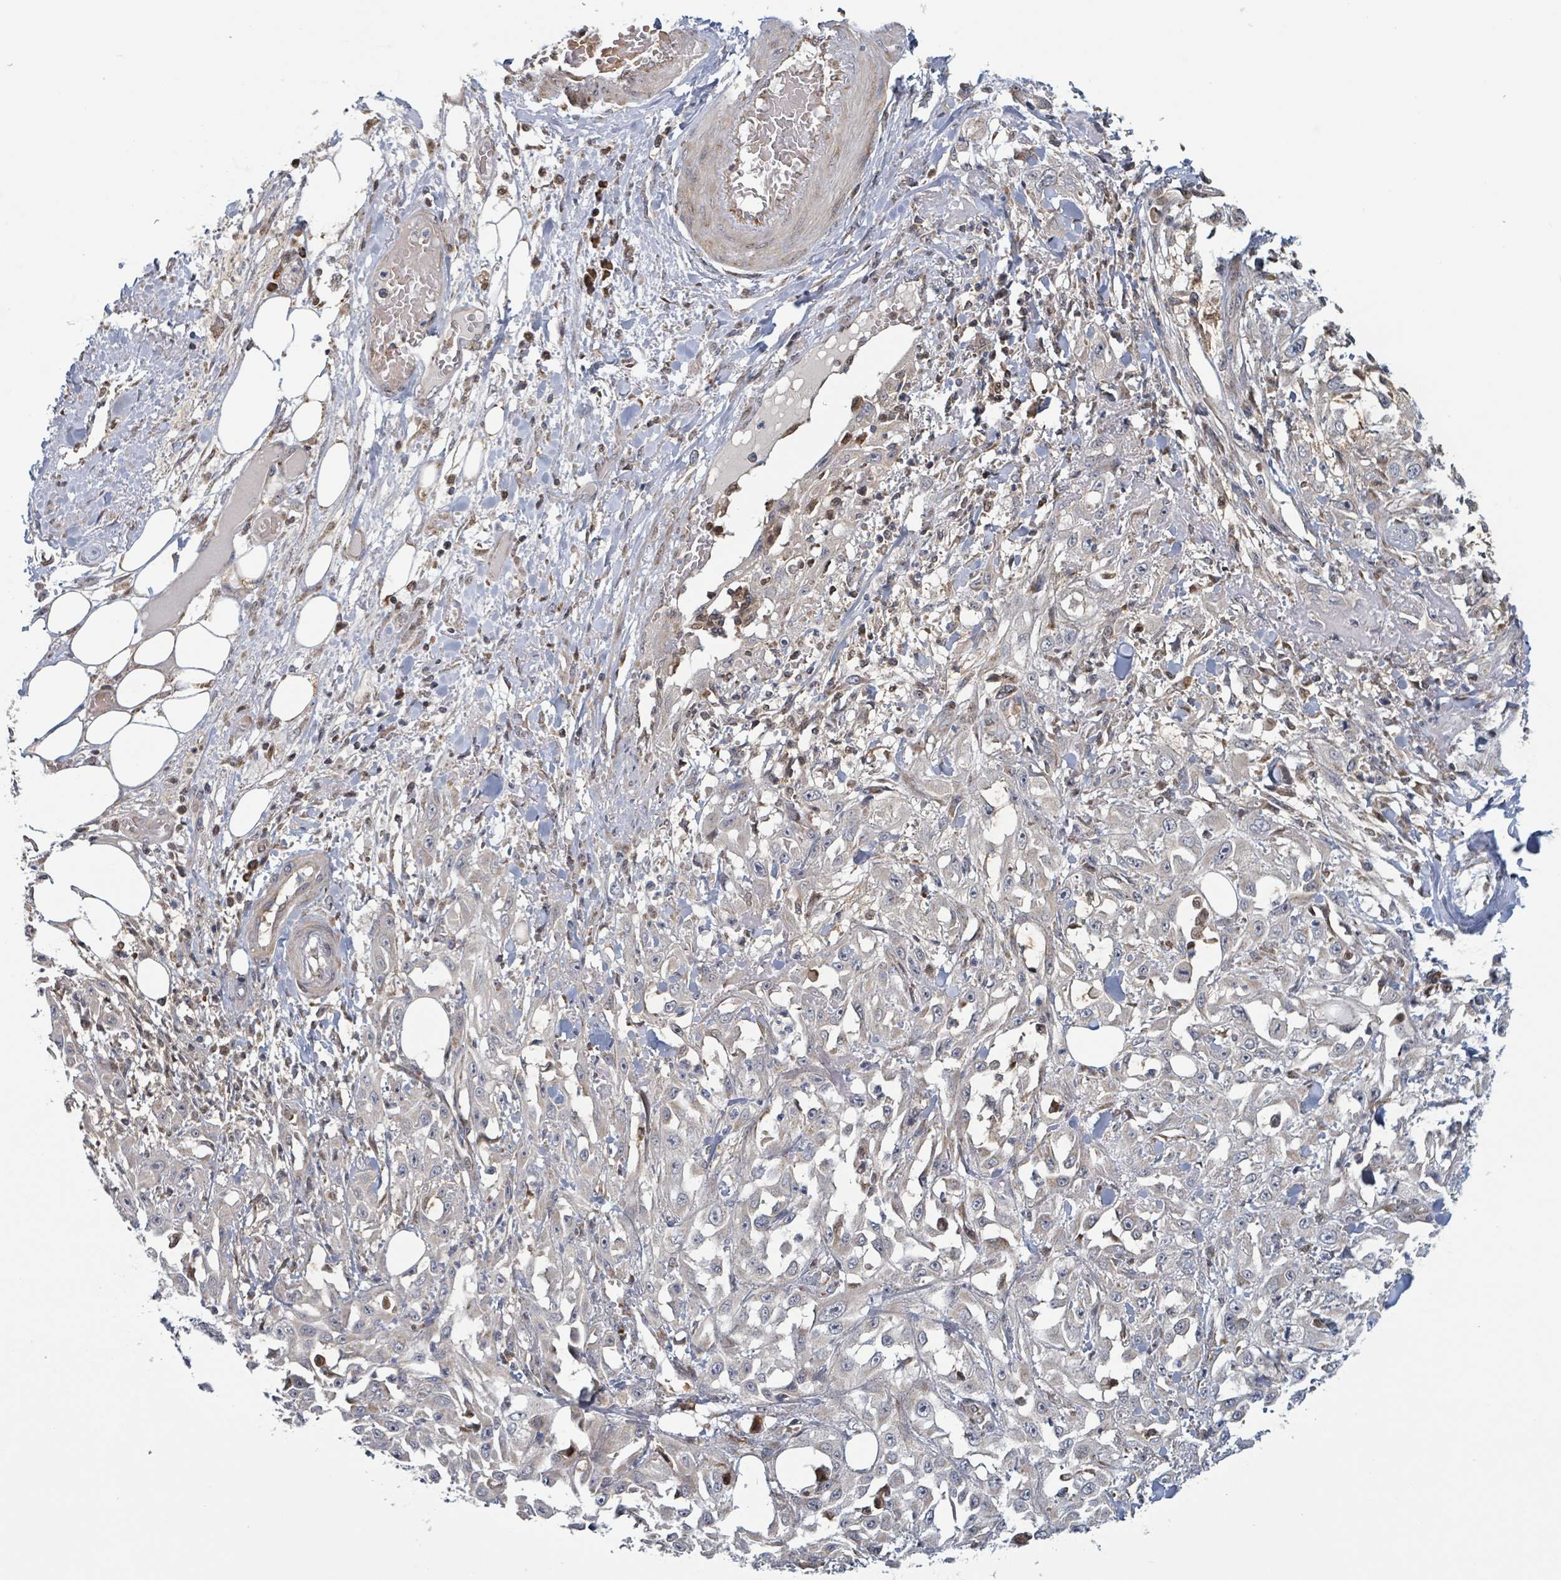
{"staining": {"intensity": "weak", "quantity": "<25%", "location": "cytoplasmic/membranous"}, "tissue": "skin cancer", "cell_type": "Tumor cells", "image_type": "cancer", "snomed": [{"axis": "morphology", "description": "Squamous cell carcinoma, NOS"}, {"axis": "morphology", "description": "Squamous cell carcinoma, metastatic, NOS"}, {"axis": "topography", "description": "Skin"}, {"axis": "topography", "description": "Lymph node"}], "caption": "Micrograph shows no significant protein expression in tumor cells of skin metastatic squamous cell carcinoma.", "gene": "HIVEP1", "patient": {"sex": "male", "age": 75}}